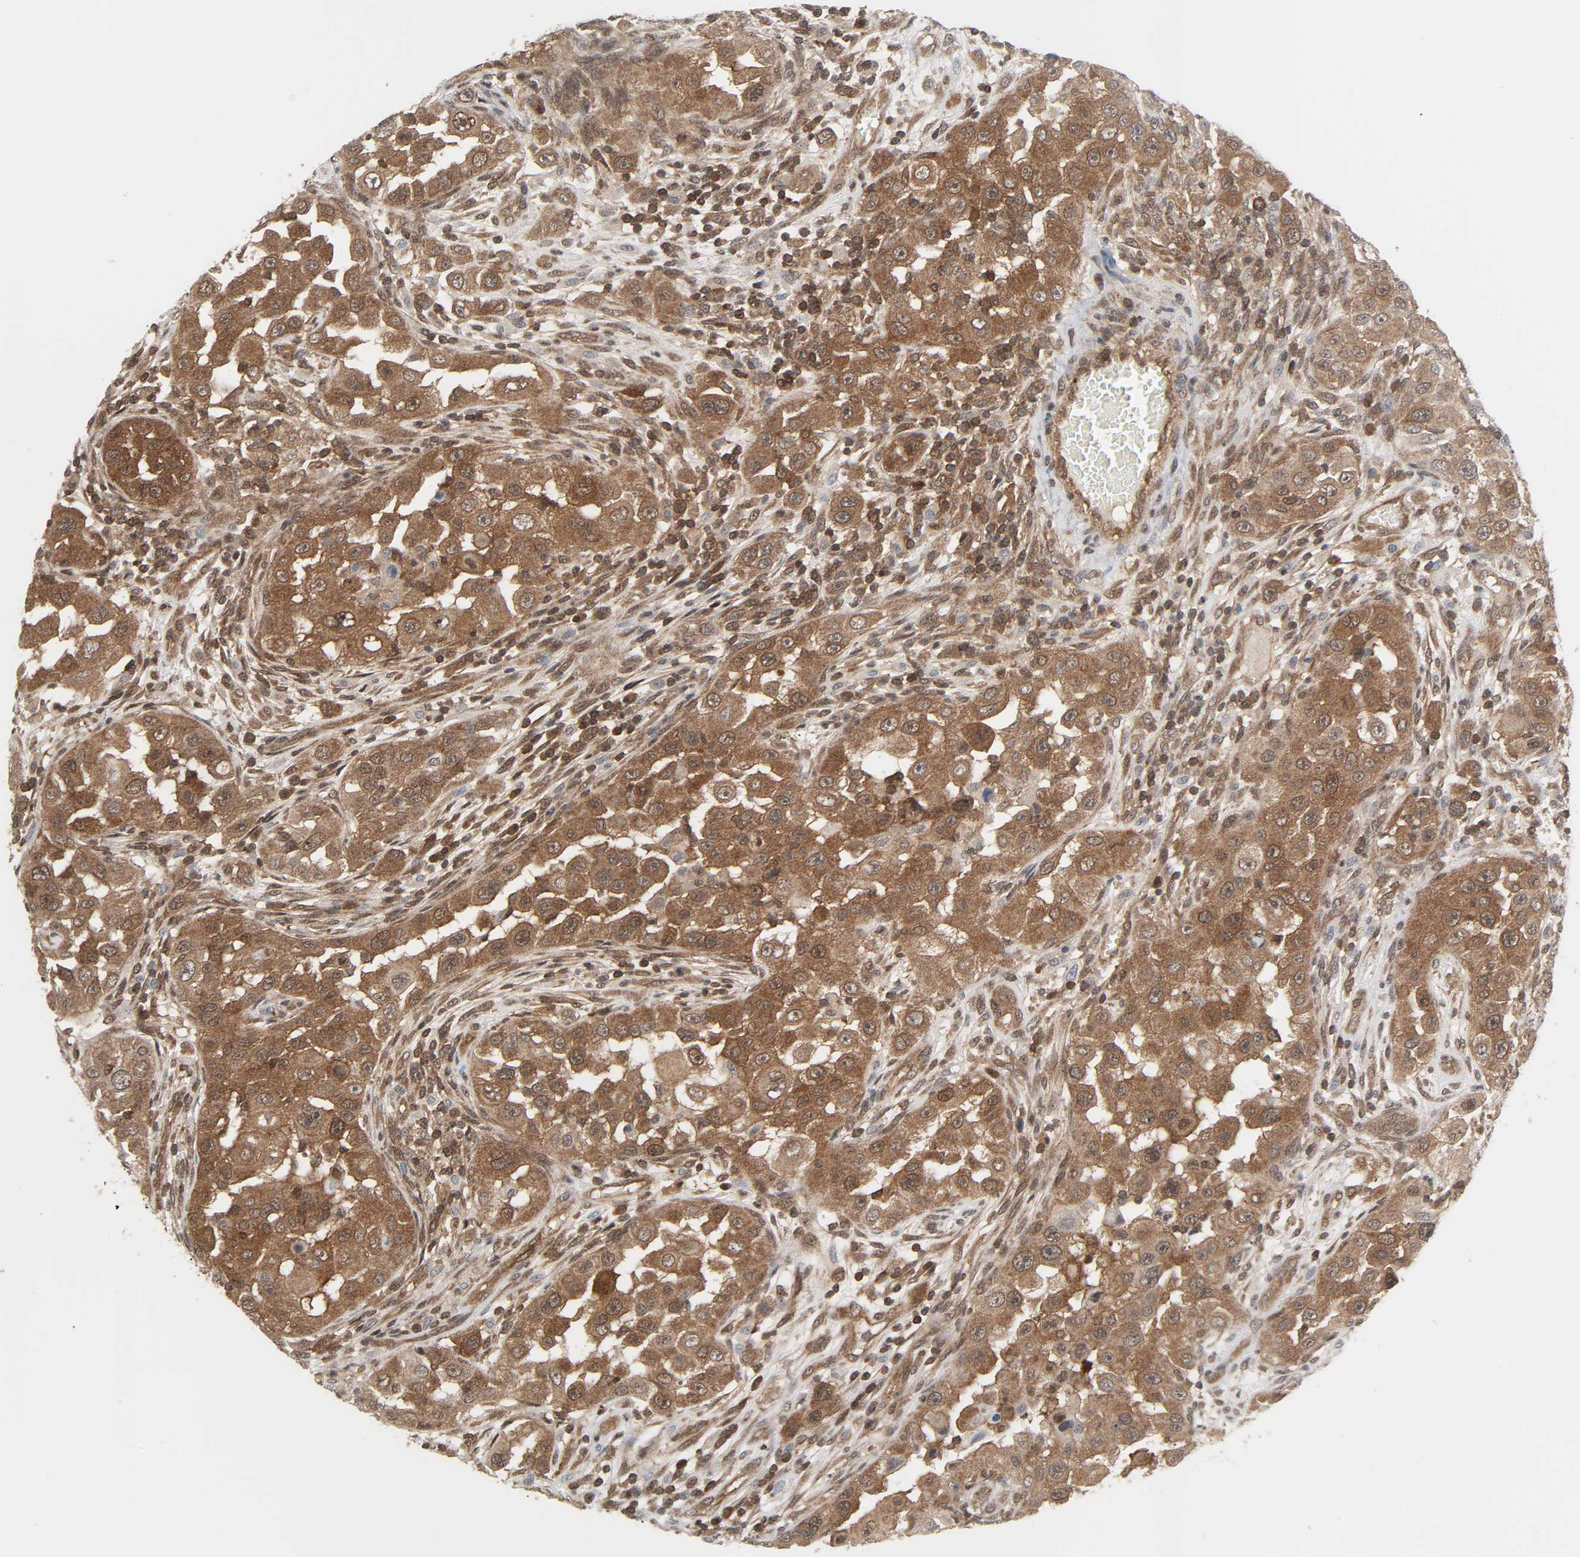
{"staining": {"intensity": "moderate", "quantity": ">75%", "location": "cytoplasmic/membranous,nuclear"}, "tissue": "head and neck cancer", "cell_type": "Tumor cells", "image_type": "cancer", "snomed": [{"axis": "morphology", "description": "Carcinoma, NOS"}, {"axis": "topography", "description": "Head-Neck"}], "caption": "Immunohistochemical staining of carcinoma (head and neck) demonstrates moderate cytoplasmic/membranous and nuclear protein expression in approximately >75% of tumor cells. (DAB IHC with brightfield microscopy, high magnification).", "gene": "GSK3A", "patient": {"sex": "male", "age": 87}}